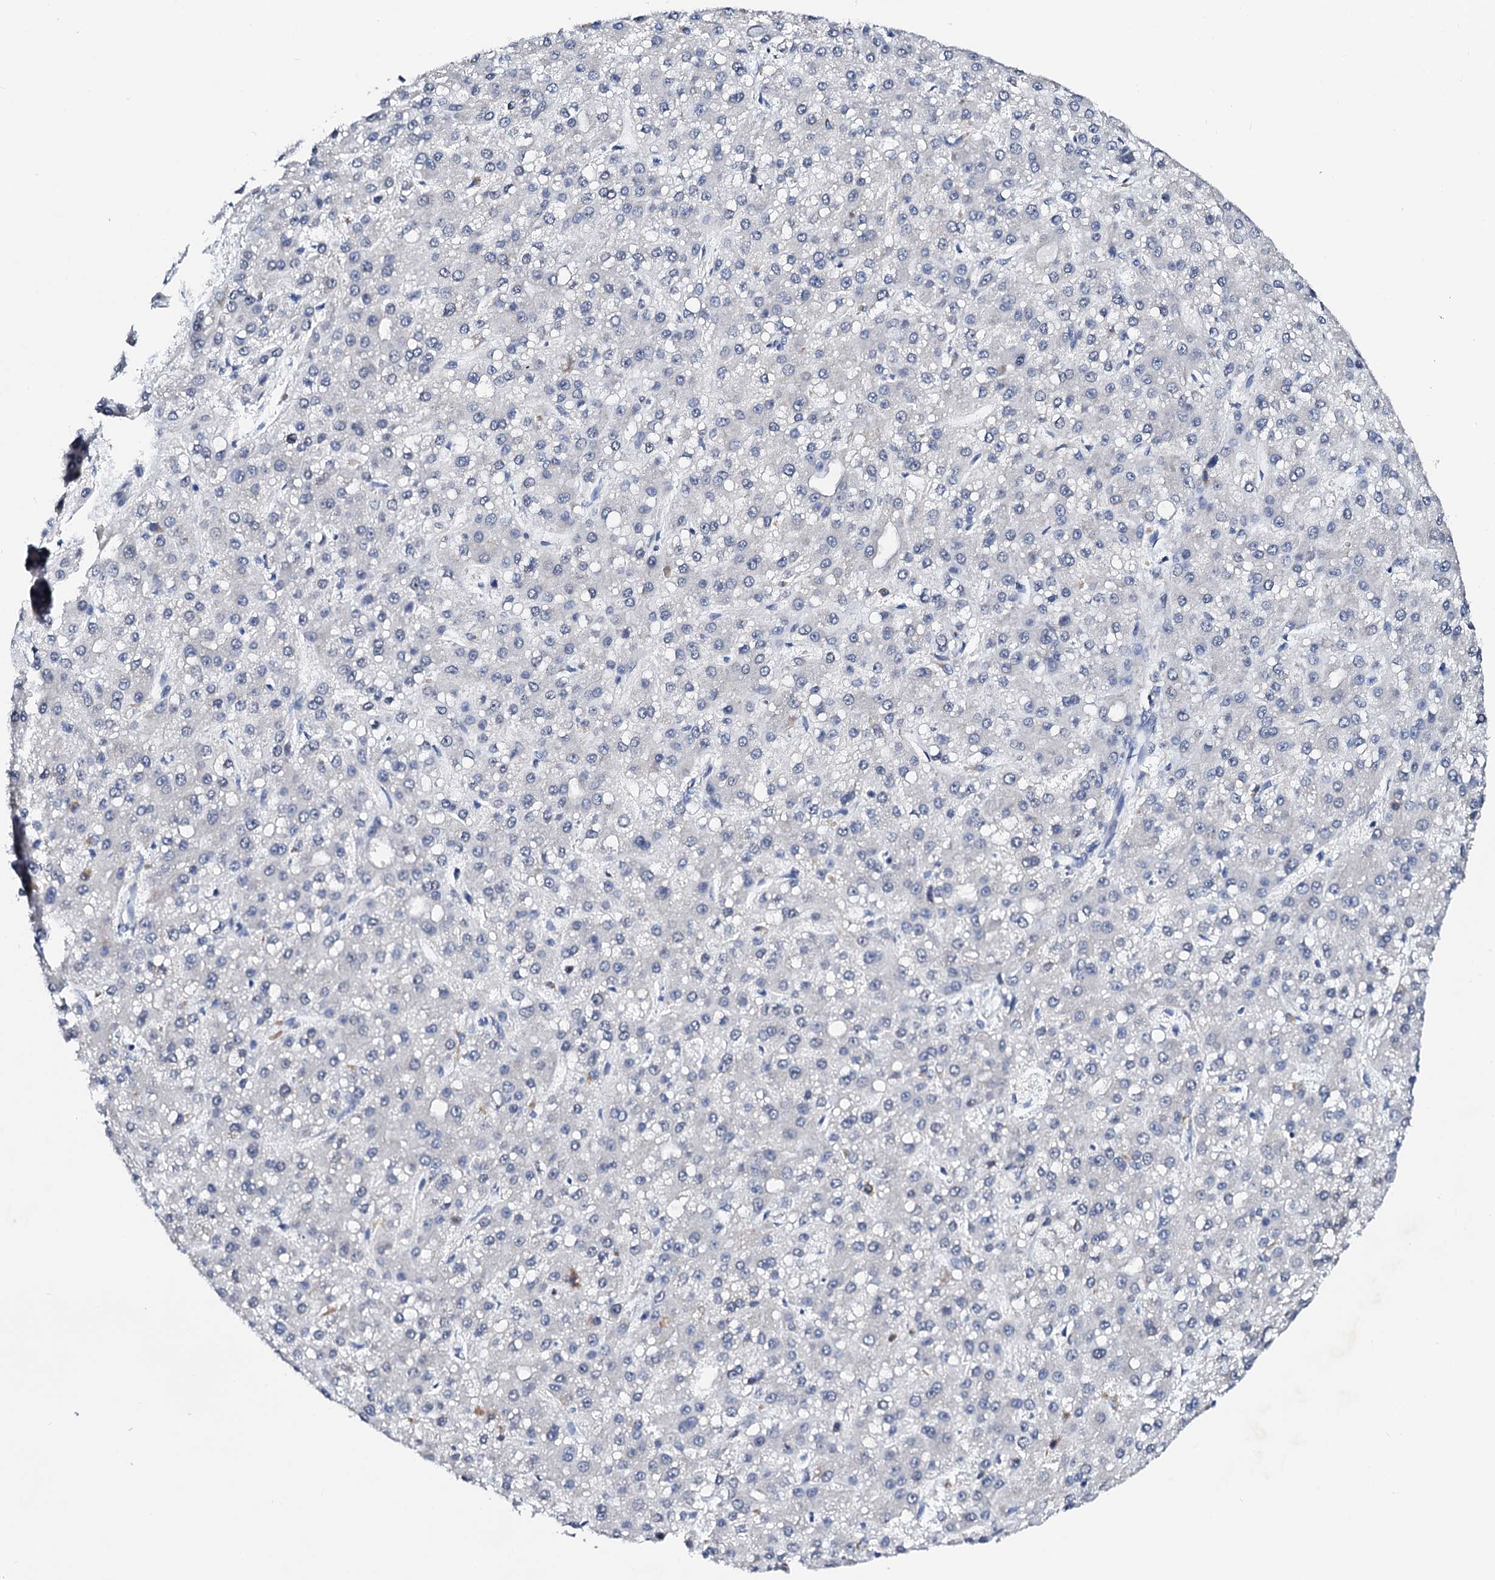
{"staining": {"intensity": "negative", "quantity": "none", "location": "none"}, "tissue": "liver cancer", "cell_type": "Tumor cells", "image_type": "cancer", "snomed": [{"axis": "morphology", "description": "Carcinoma, Hepatocellular, NOS"}, {"axis": "topography", "description": "Liver"}], "caption": "Immunohistochemistry (IHC) image of neoplastic tissue: liver cancer (hepatocellular carcinoma) stained with DAB (3,3'-diaminobenzidine) exhibits no significant protein expression in tumor cells.", "gene": "NUP58", "patient": {"sex": "male", "age": 67}}